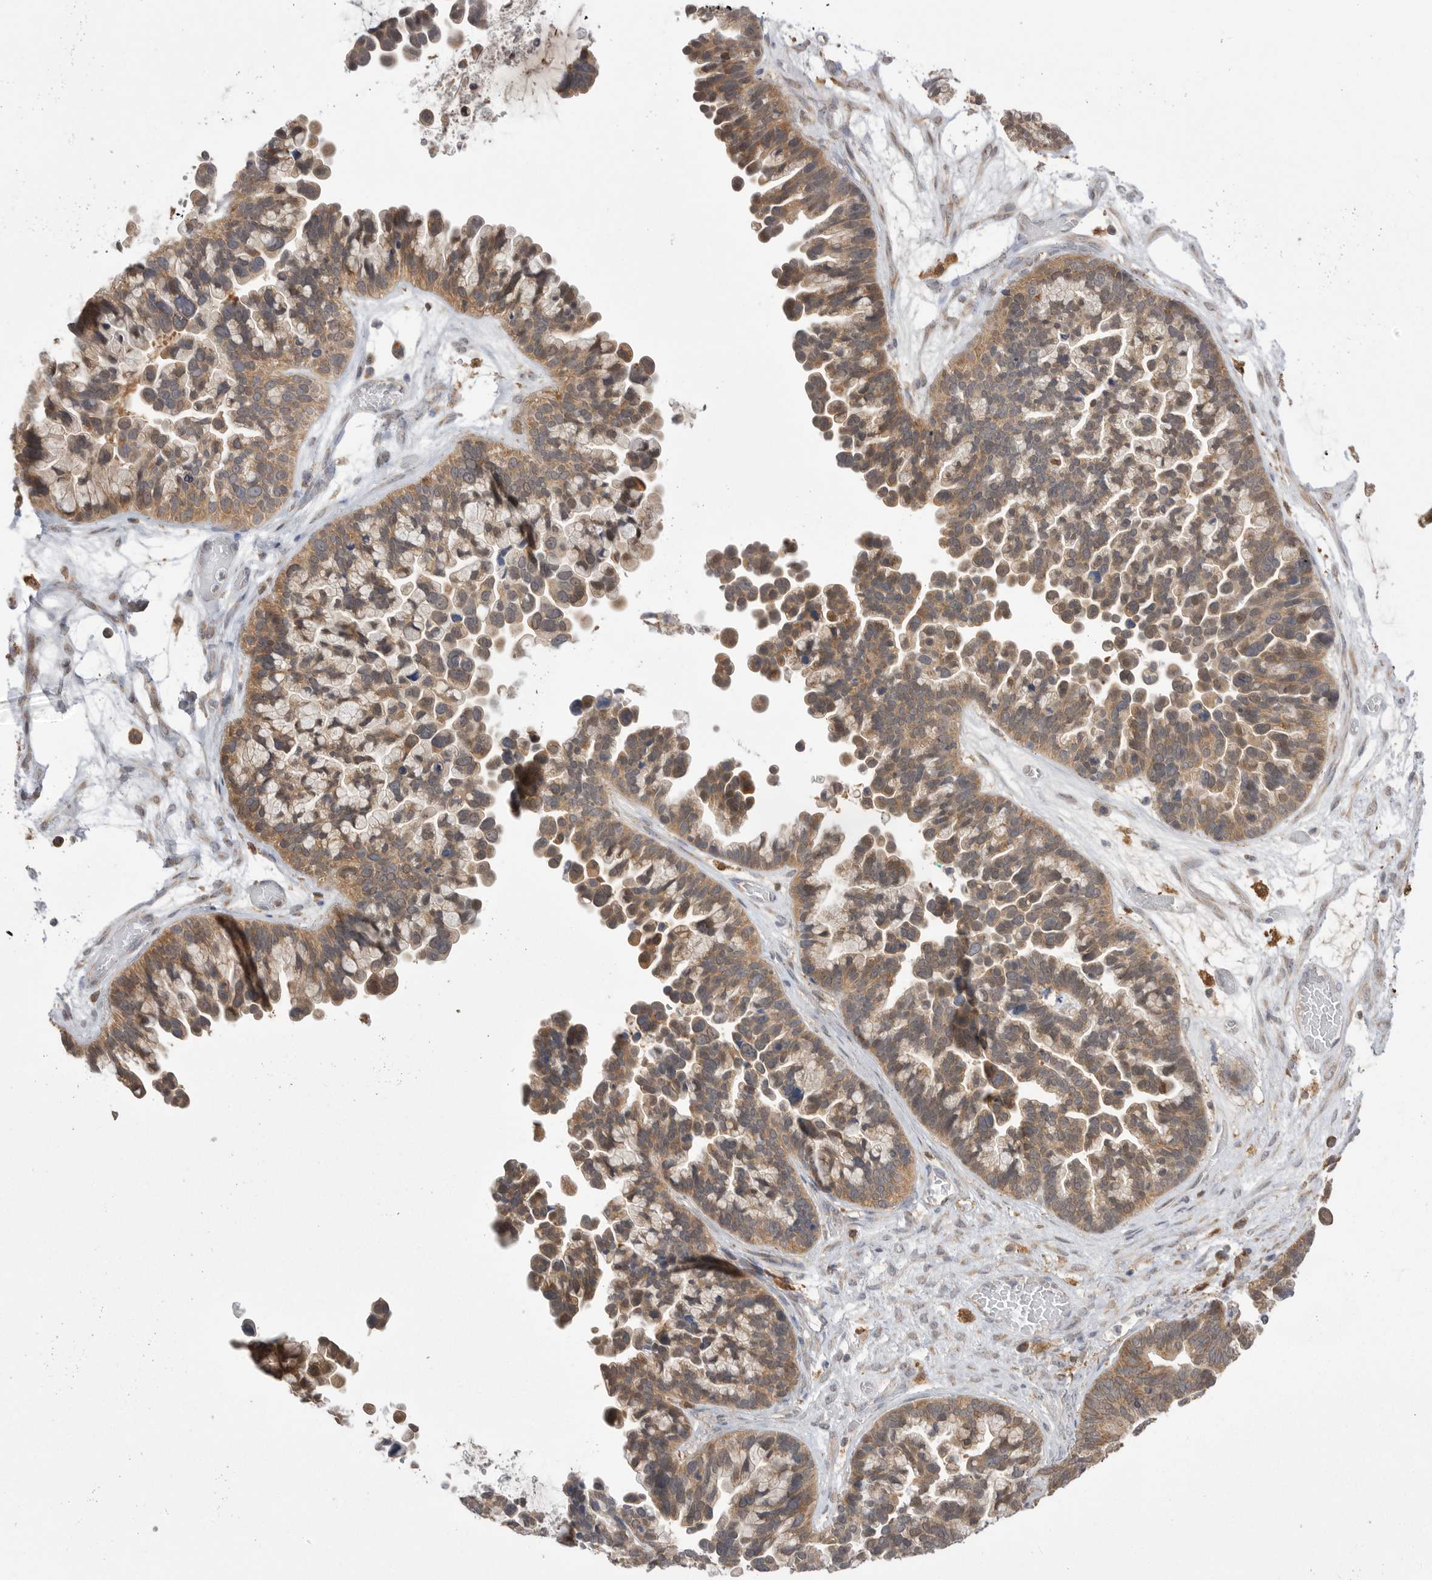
{"staining": {"intensity": "moderate", "quantity": ">75%", "location": "cytoplasmic/membranous"}, "tissue": "ovarian cancer", "cell_type": "Tumor cells", "image_type": "cancer", "snomed": [{"axis": "morphology", "description": "Cystadenocarcinoma, serous, NOS"}, {"axis": "topography", "description": "Ovary"}], "caption": "An IHC micrograph of tumor tissue is shown. Protein staining in brown shows moderate cytoplasmic/membranous positivity in serous cystadenocarcinoma (ovarian) within tumor cells.", "gene": "KYAT3", "patient": {"sex": "female", "age": 56}}